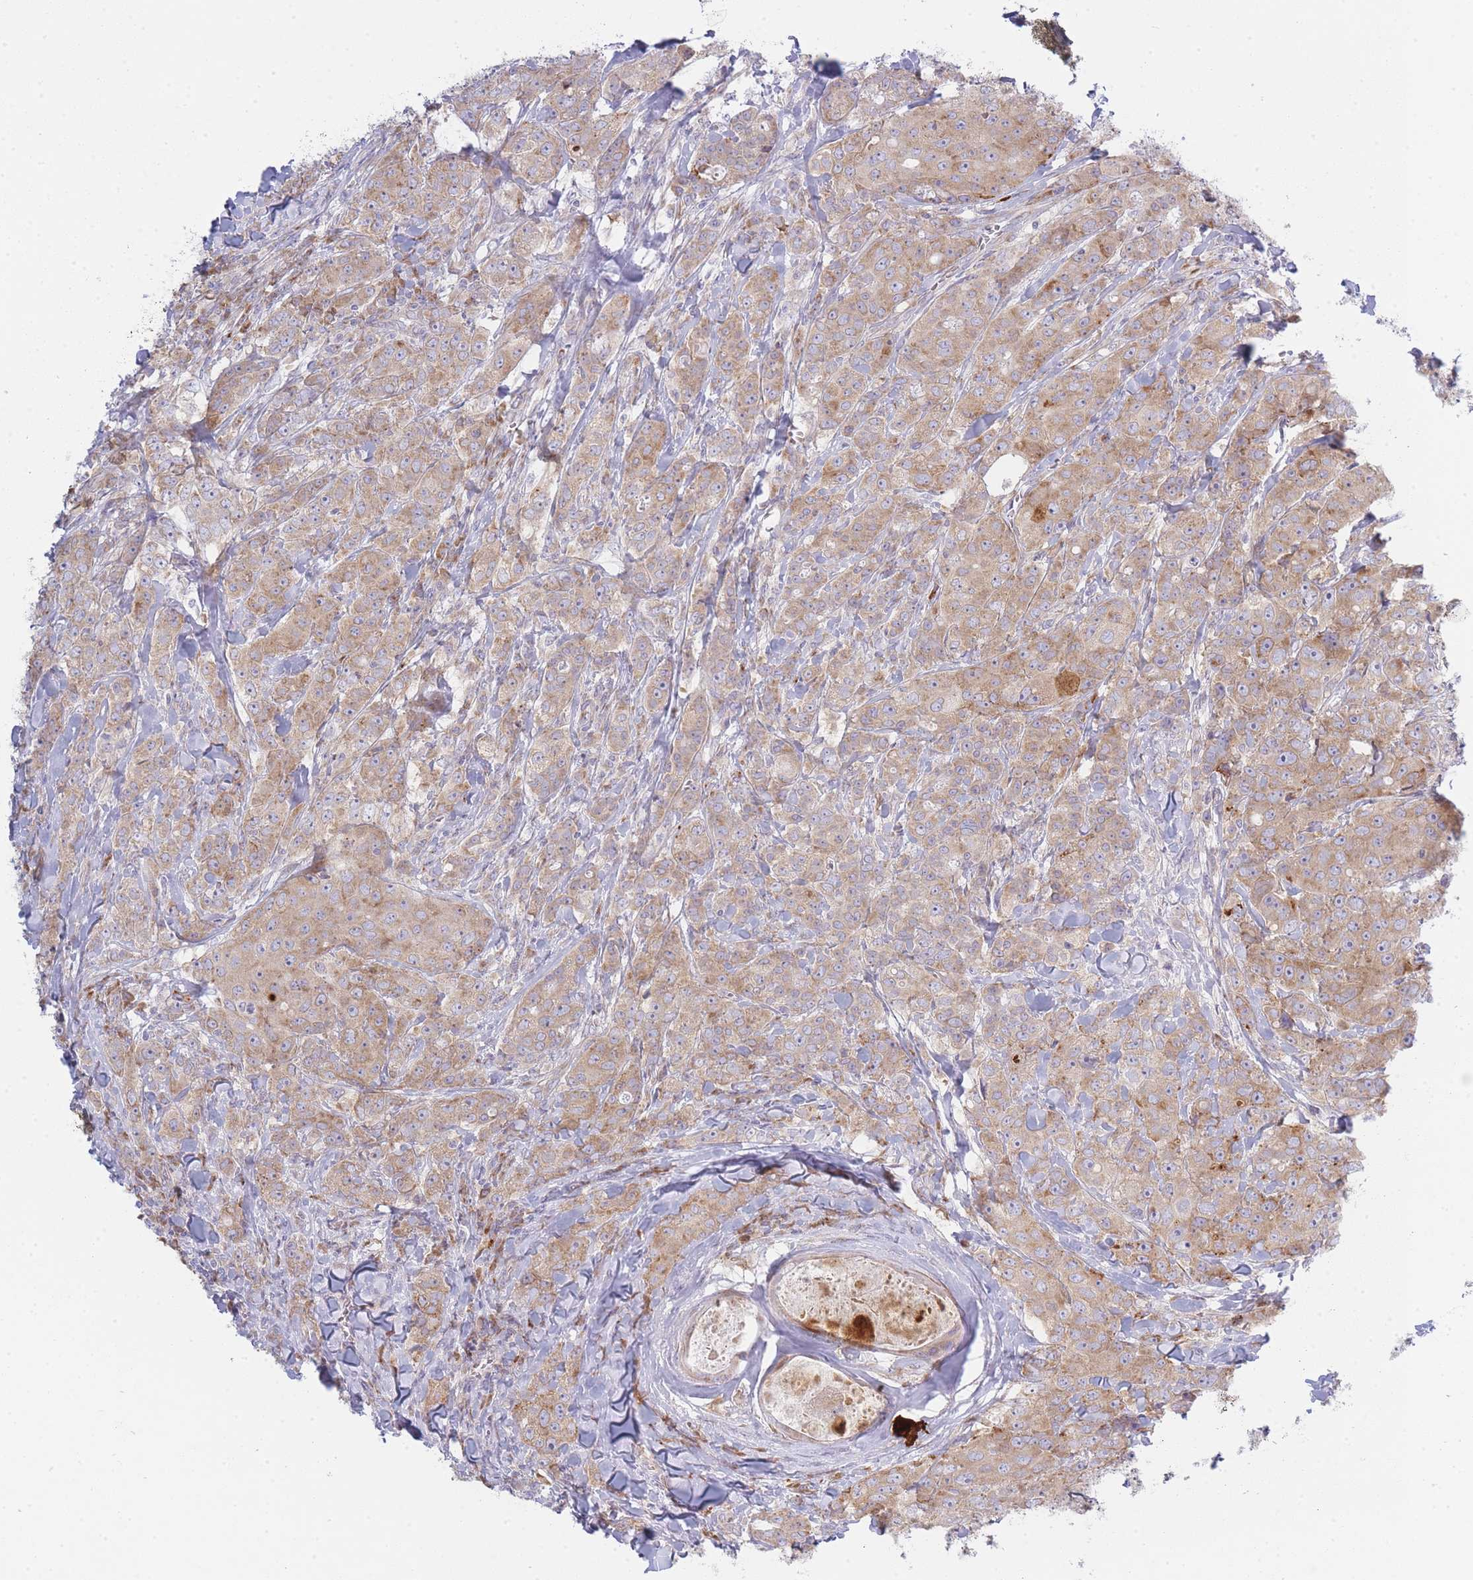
{"staining": {"intensity": "moderate", "quantity": ">75%", "location": "cytoplasmic/membranous"}, "tissue": "breast cancer", "cell_type": "Tumor cells", "image_type": "cancer", "snomed": [{"axis": "morphology", "description": "Duct carcinoma"}, {"axis": "topography", "description": "Breast"}], "caption": "An image showing moderate cytoplasmic/membranous staining in approximately >75% of tumor cells in breast cancer, as visualized by brown immunohistochemical staining.", "gene": "OR5L2", "patient": {"sex": "female", "age": 43}}